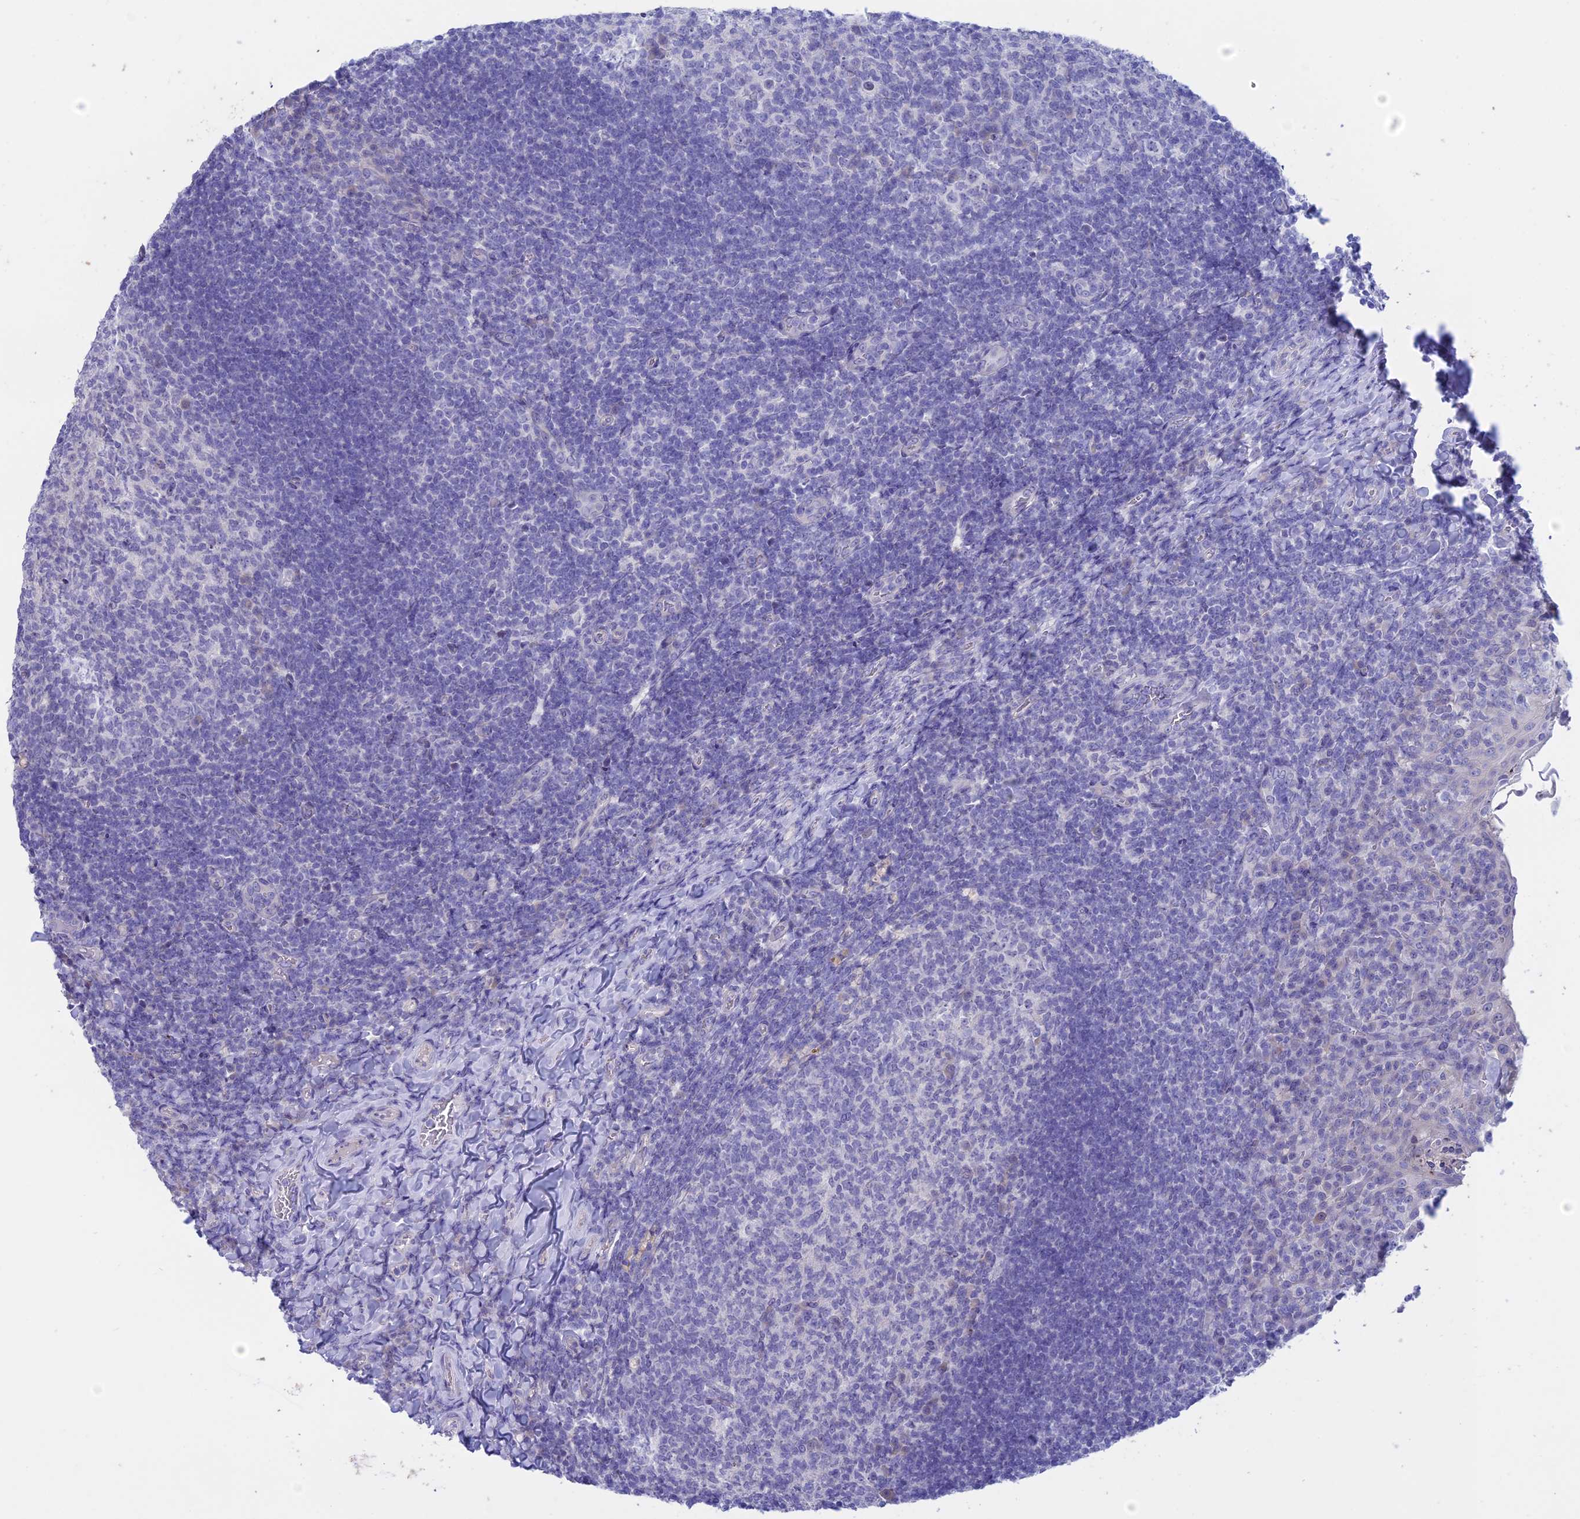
{"staining": {"intensity": "negative", "quantity": "none", "location": "none"}, "tissue": "tonsil", "cell_type": "Germinal center cells", "image_type": "normal", "snomed": [{"axis": "morphology", "description": "Normal tissue, NOS"}, {"axis": "topography", "description": "Tonsil"}], "caption": "Immunohistochemical staining of unremarkable tonsil shows no significant positivity in germinal center cells. The staining is performed using DAB brown chromogen with nuclei counter-stained in using hematoxylin.", "gene": "BTBD19", "patient": {"sex": "female", "age": 10}}